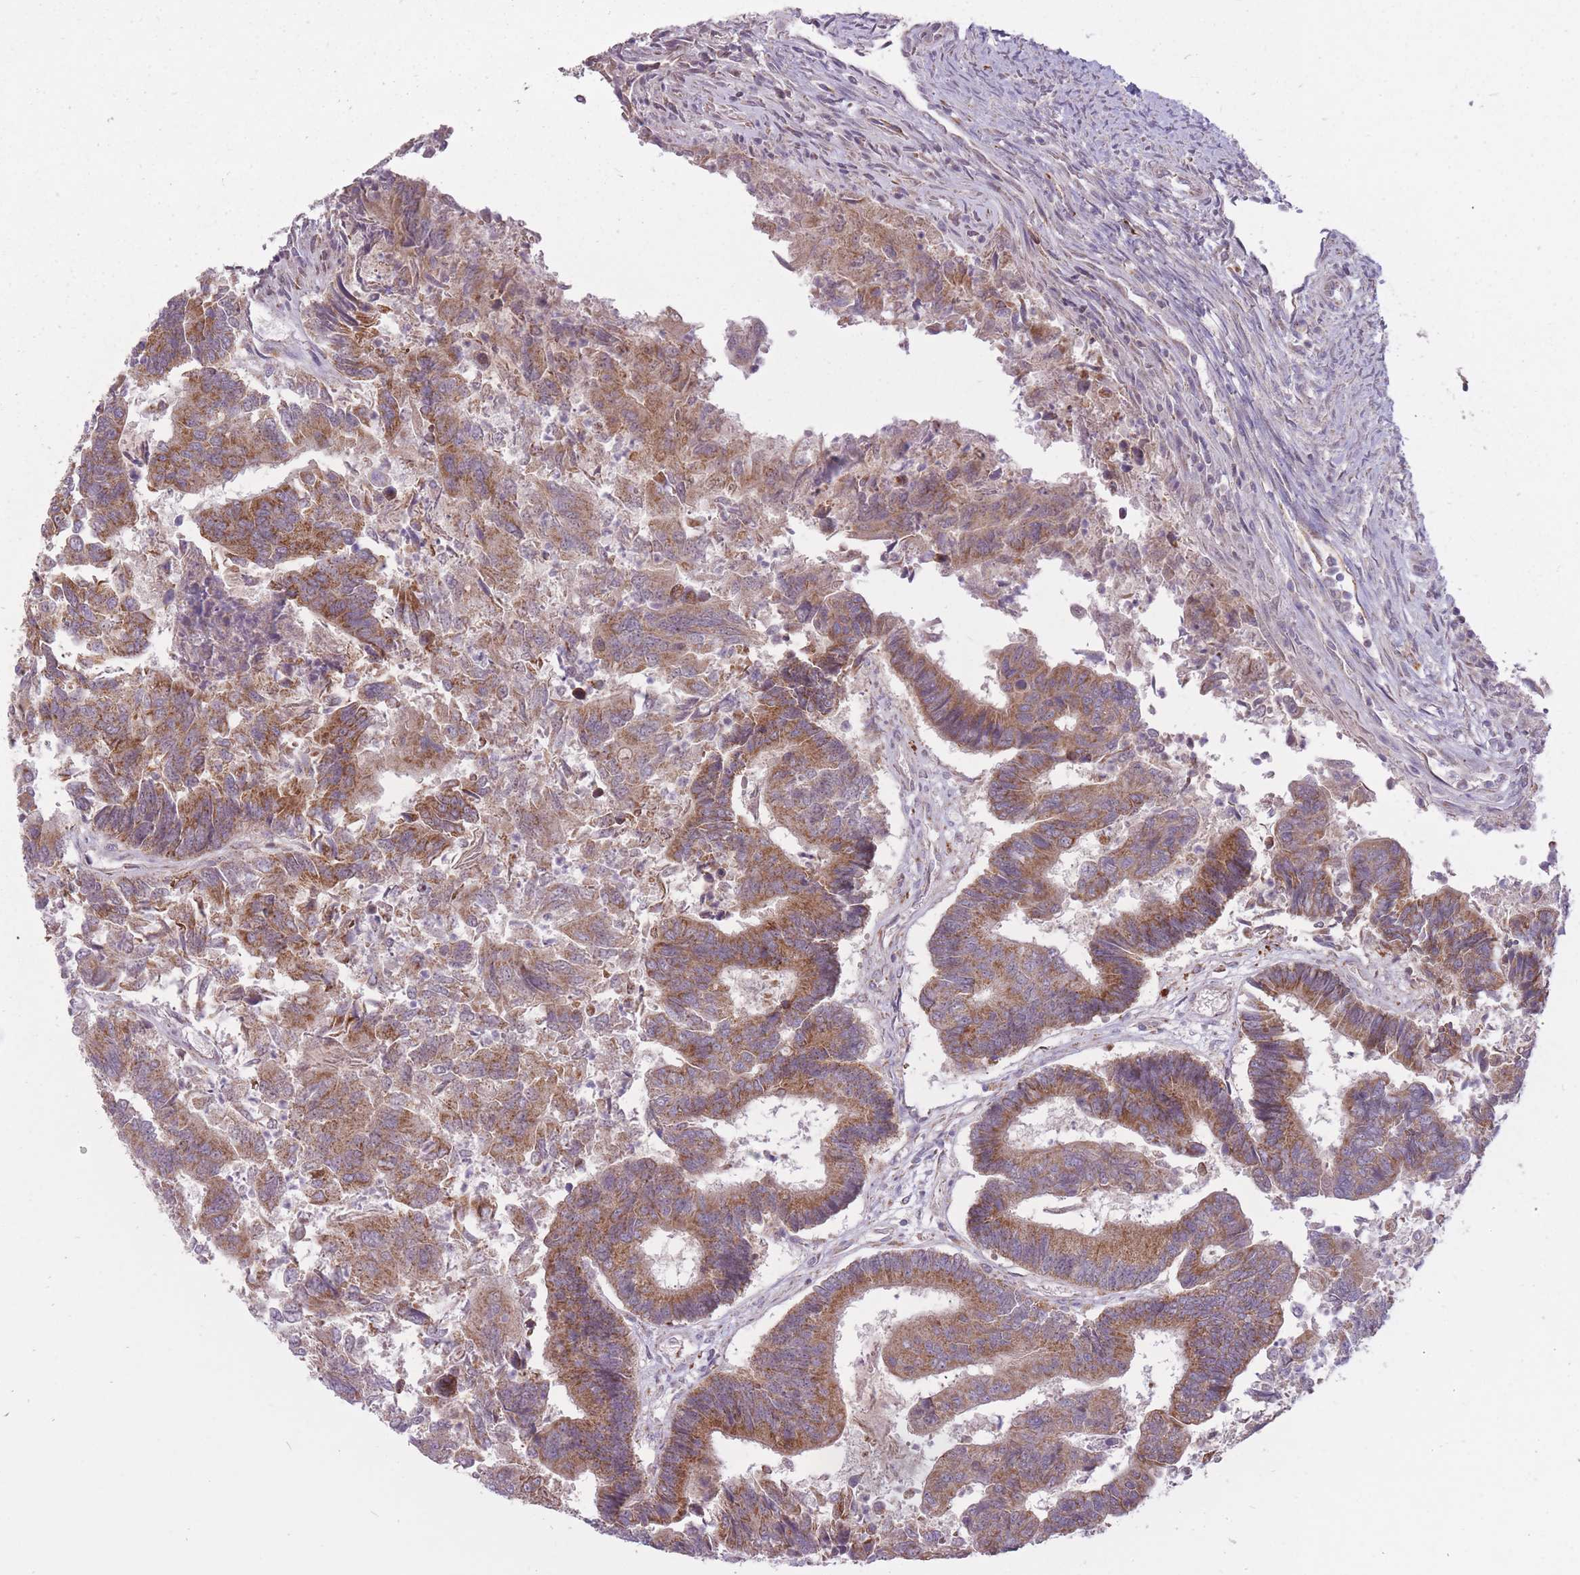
{"staining": {"intensity": "moderate", "quantity": ">75%", "location": "cytoplasmic/membranous"}, "tissue": "colorectal cancer", "cell_type": "Tumor cells", "image_type": "cancer", "snomed": [{"axis": "morphology", "description": "Adenocarcinoma, NOS"}, {"axis": "topography", "description": "Colon"}], "caption": "Immunohistochemistry (IHC) (DAB) staining of colorectal cancer demonstrates moderate cytoplasmic/membranous protein positivity in about >75% of tumor cells.", "gene": "LIN7C", "patient": {"sex": "female", "age": 67}}